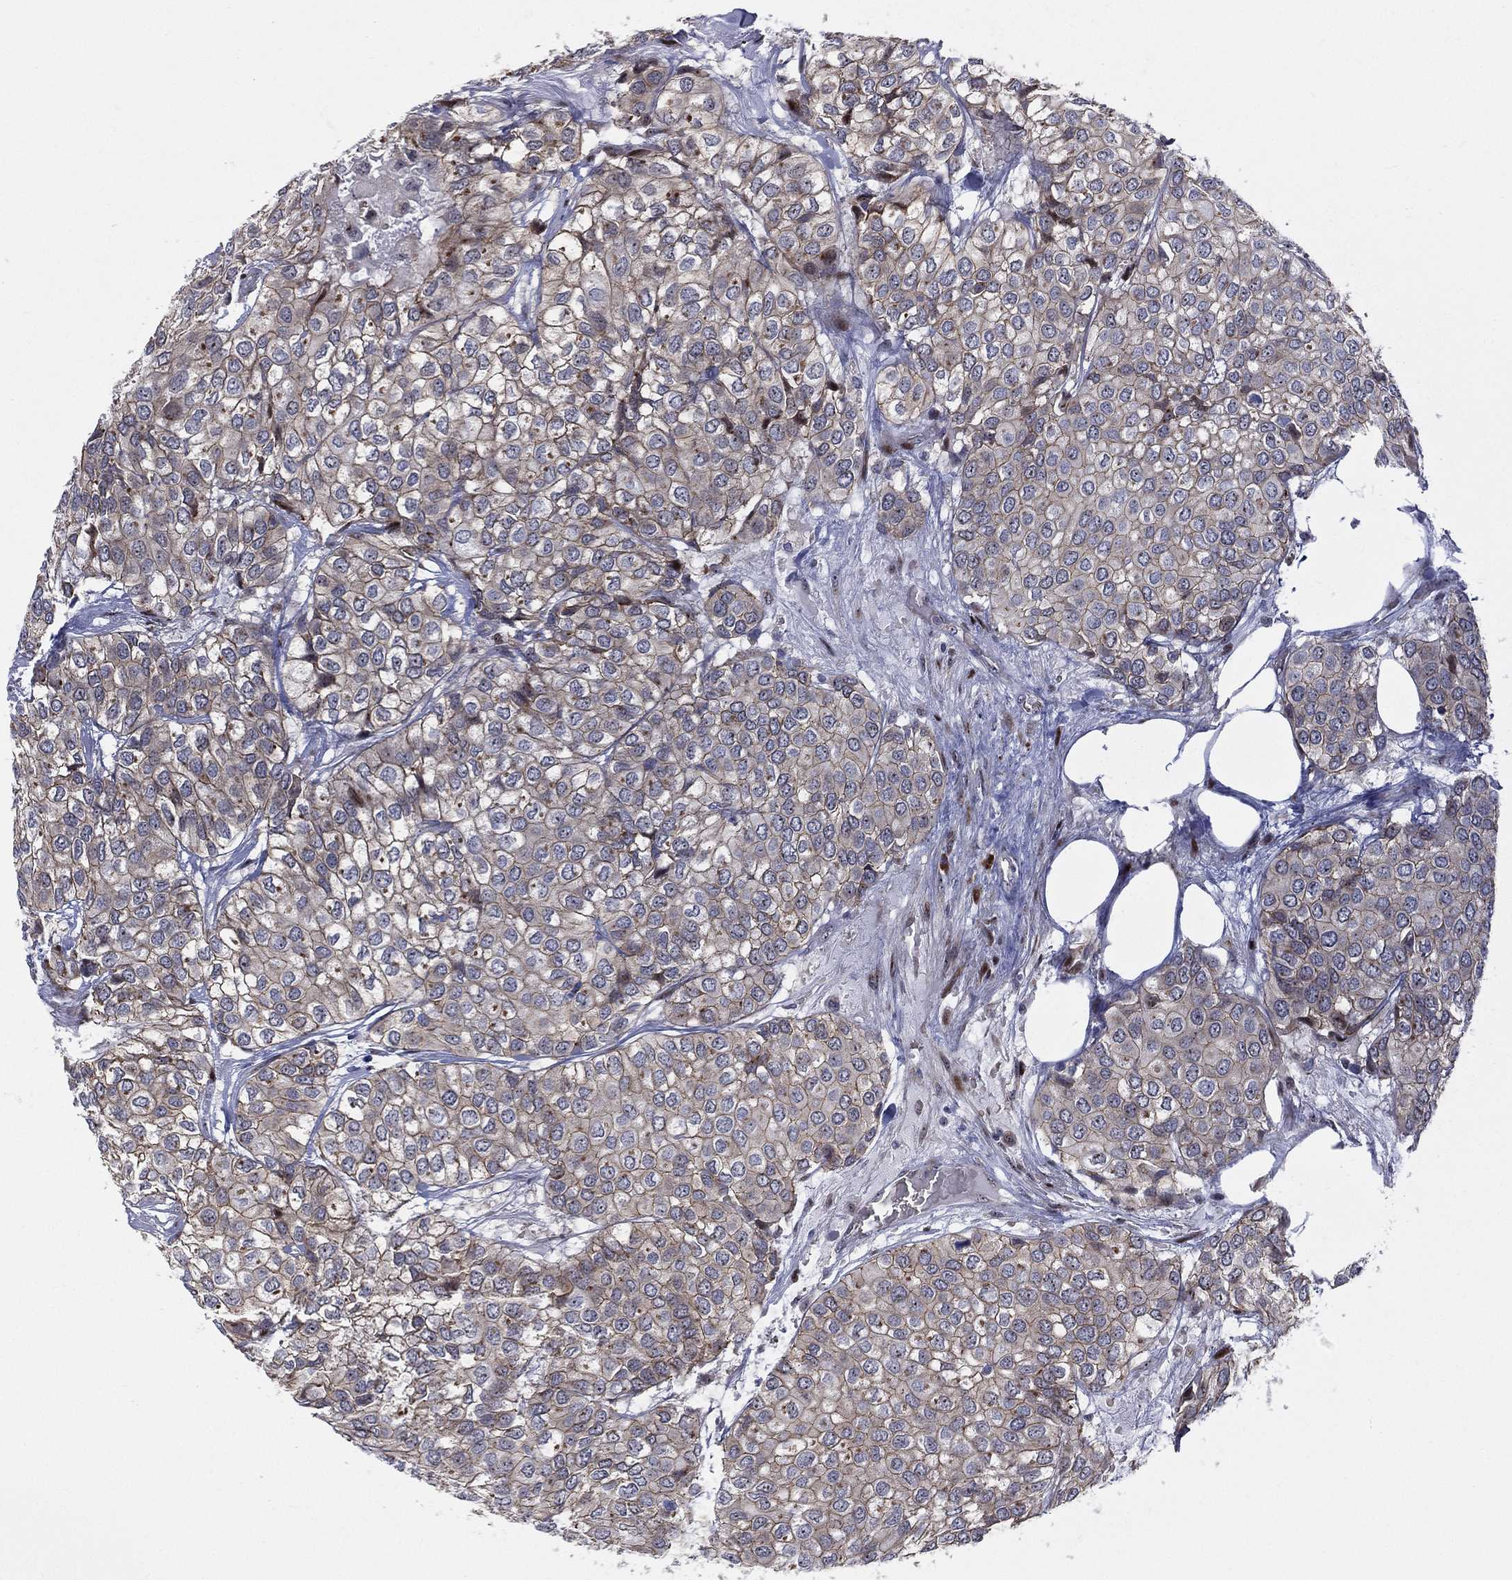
{"staining": {"intensity": "weak", "quantity": "25%-75%", "location": "cytoplasmic/membranous"}, "tissue": "urothelial cancer", "cell_type": "Tumor cells", "image_type": "cancer", "snomed": [{"axis": "morphology", "description": "Urothelial carcinoma, High grade"}, {"axis": "topography", "description": "Urinary bladder"}], "caption": "There is low levels of weak cytoplasmic/membranous staining in tumor cells of urothelial cancer, as demonstrated by immunohistochemical staining (brown color).", "gene": "VHL", "patient": {"sex": "male", "age": 73}}